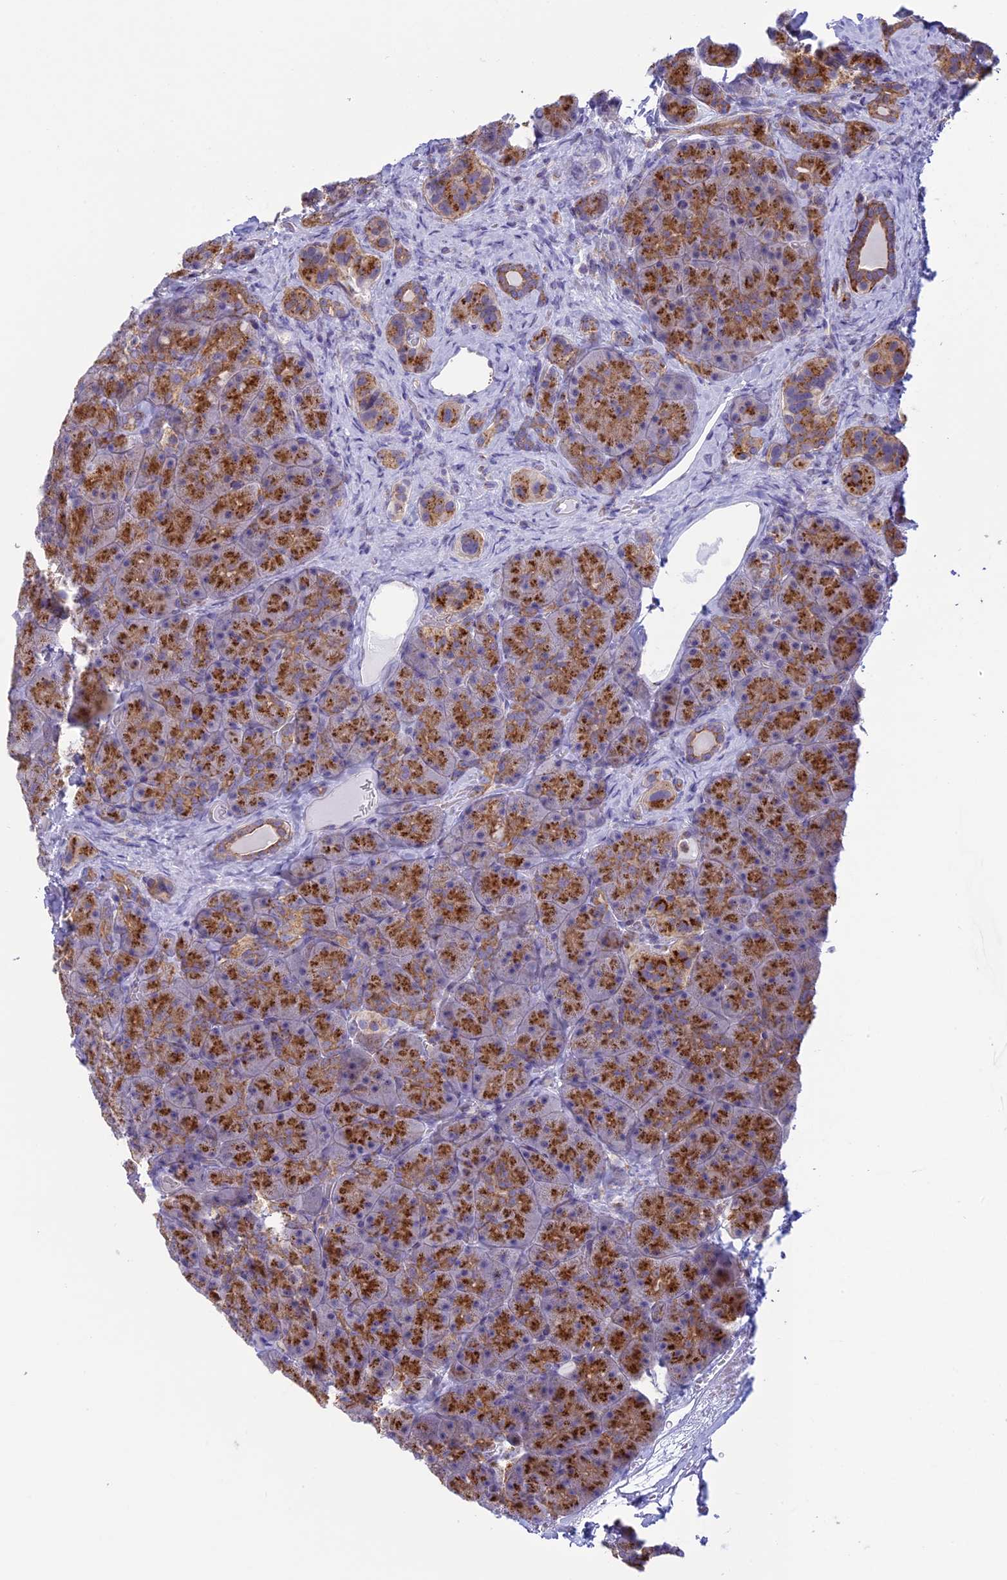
{"staining": {"intensity": "strong", "quantity": ">75%", "location": "cytoplasmic/membranous"}, "tissue": "pancreas", "cell_type": "Exocrine glandular cells", "image_type": "normal", "snomed": [{"axis": "morphology", "description": "Normal tissue, NOS"}, {"axis": "topography", "description": "Pancreas"}], "caption": "The immunohistochemical stain shows strong cytoplasmic/membranous expression in exocrine glandular cells of unremarkable pancreas. (DAB (3,3'-diaminobenzidine) IHC, brown staining for protein, blue staining for nuclei).", "gene": "CLINT1", "patient": {"sex": "male", "age": 36}}